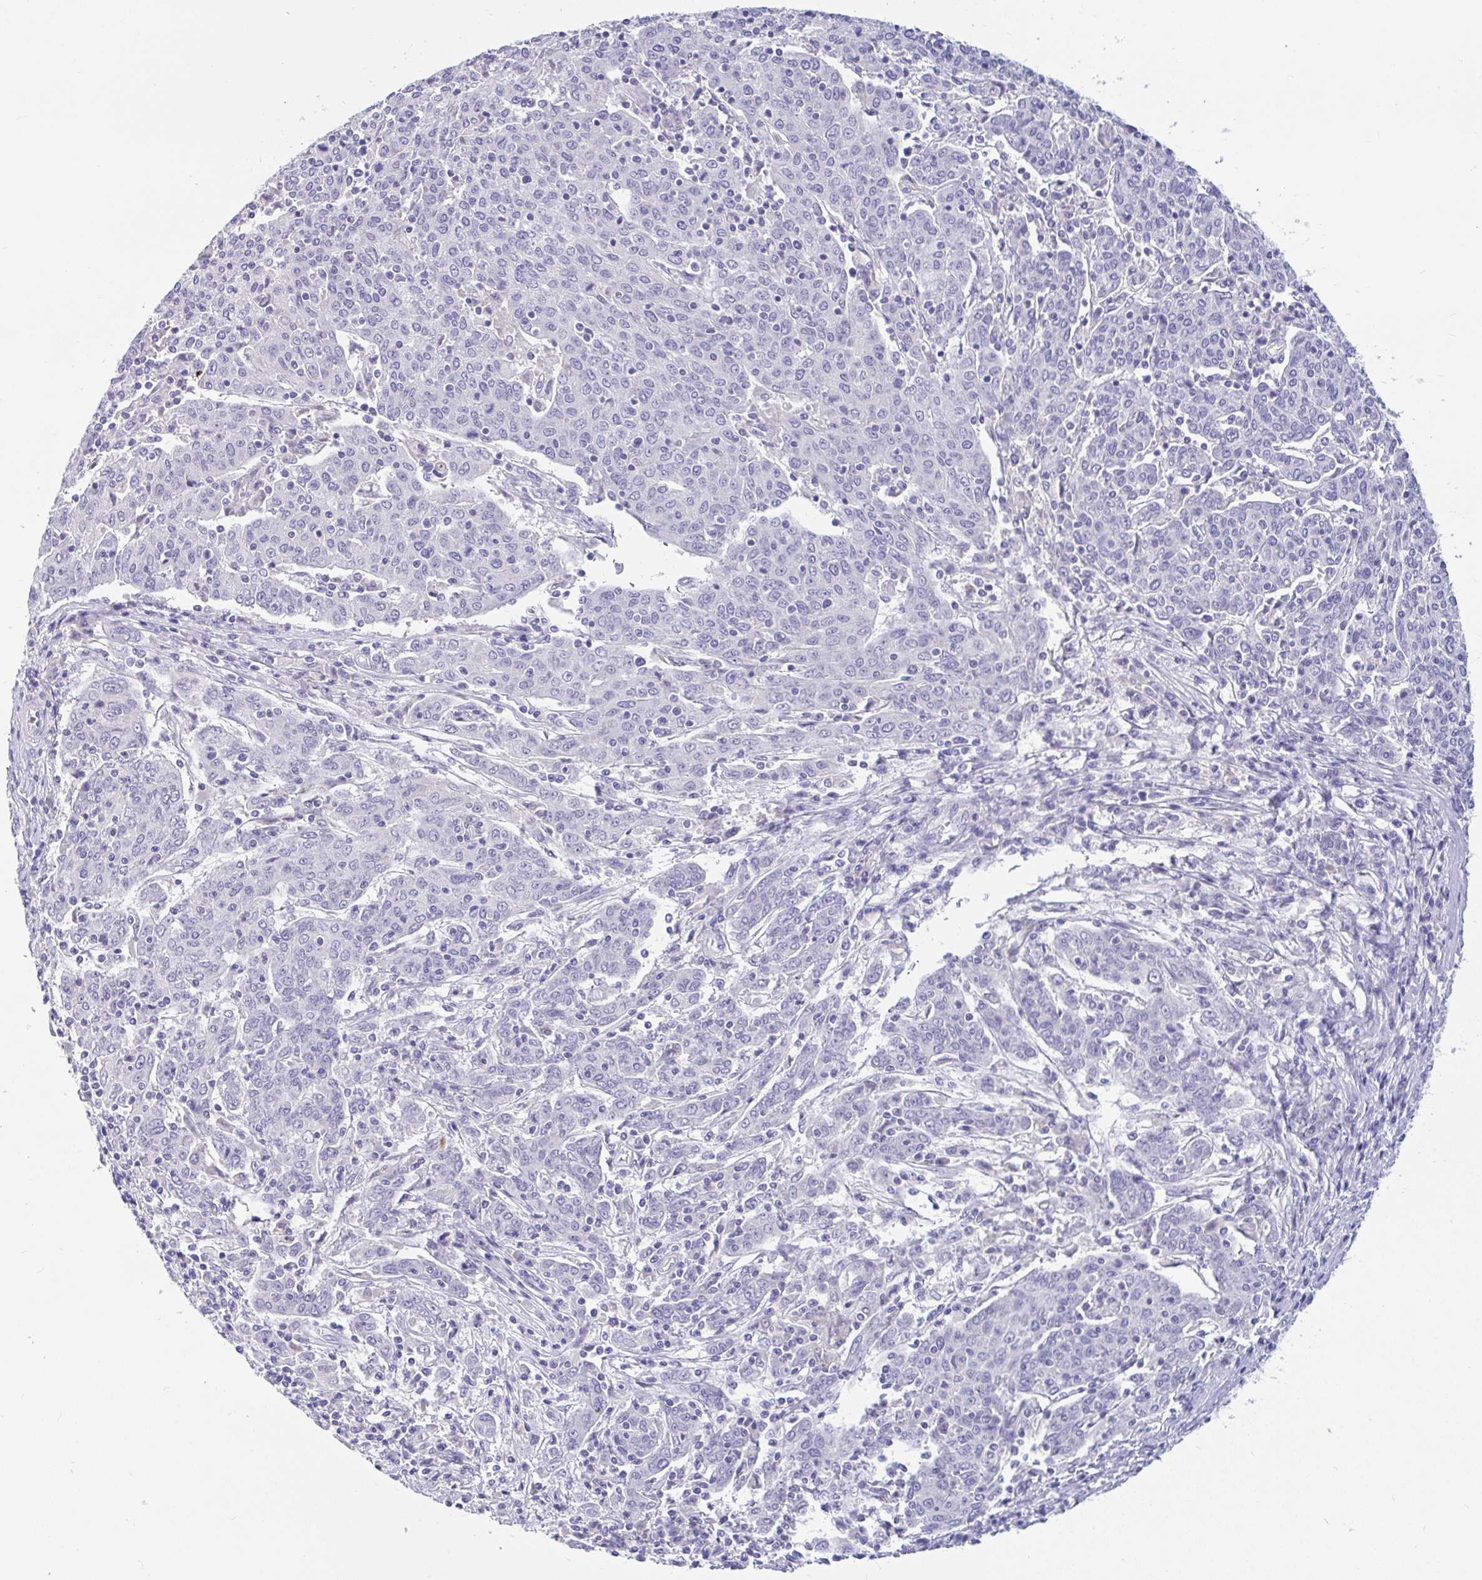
{"staining": {"intensity": "negative", "quantity": "none", "location": "none"}, "tissue": "cervical cancer", "cell_type": "Tumor cells", "image_type": "cancer", "snomed": [{"axis": "morphology", "description": "Squamous cell carcinoma, NOS"}, {"axis": "topography", "description": "Cervix"}], "caption": "Immunohistochemical staining of human cervical cancer (squamous cell carcinoma) exhibits no significant staining in tumor cells. (Immunohistochemistry (ihc), brightfield microscopy, high magnification).", "gene": "INTS5", "patient": {"sex": "female", "age": 67}}